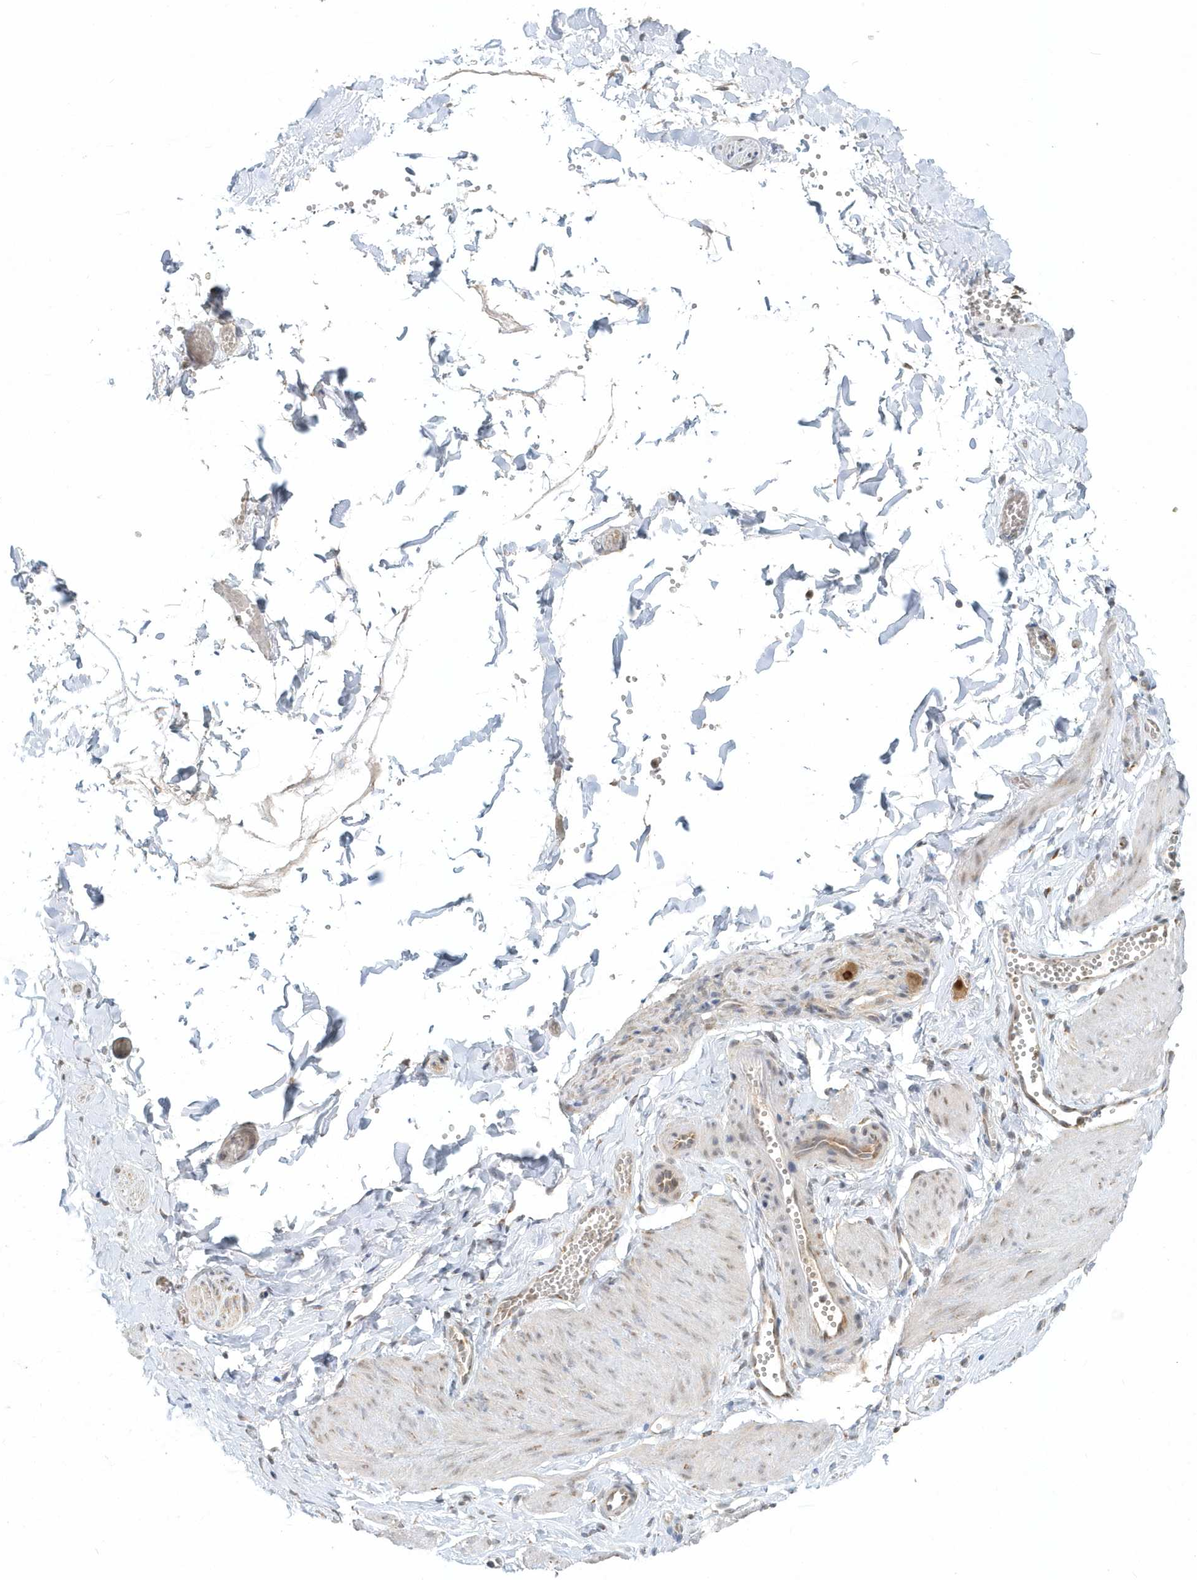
{"staining": {"intensity": "moderate", "quantity": ">75%", "location": "nuclear"}, "tissue": "adipose tissue", "cell_type": "Adipocytes", "image_type": "normal", "snomed": [{"axis": "morphology", "description": "Normal tissue, NOS"}, {"axis": "topography", "description": "Gallbladder"}, {"axis": "topography", "description": "Peripheral nerve tissue"}], "caption": "Brown immunohistochemical staining in normal human adipose tissue displays moderate nuclear expression in about >75% of adipocytes.", "gene": "PSMD6", "patient": {"sex": "male", "age": 38}}